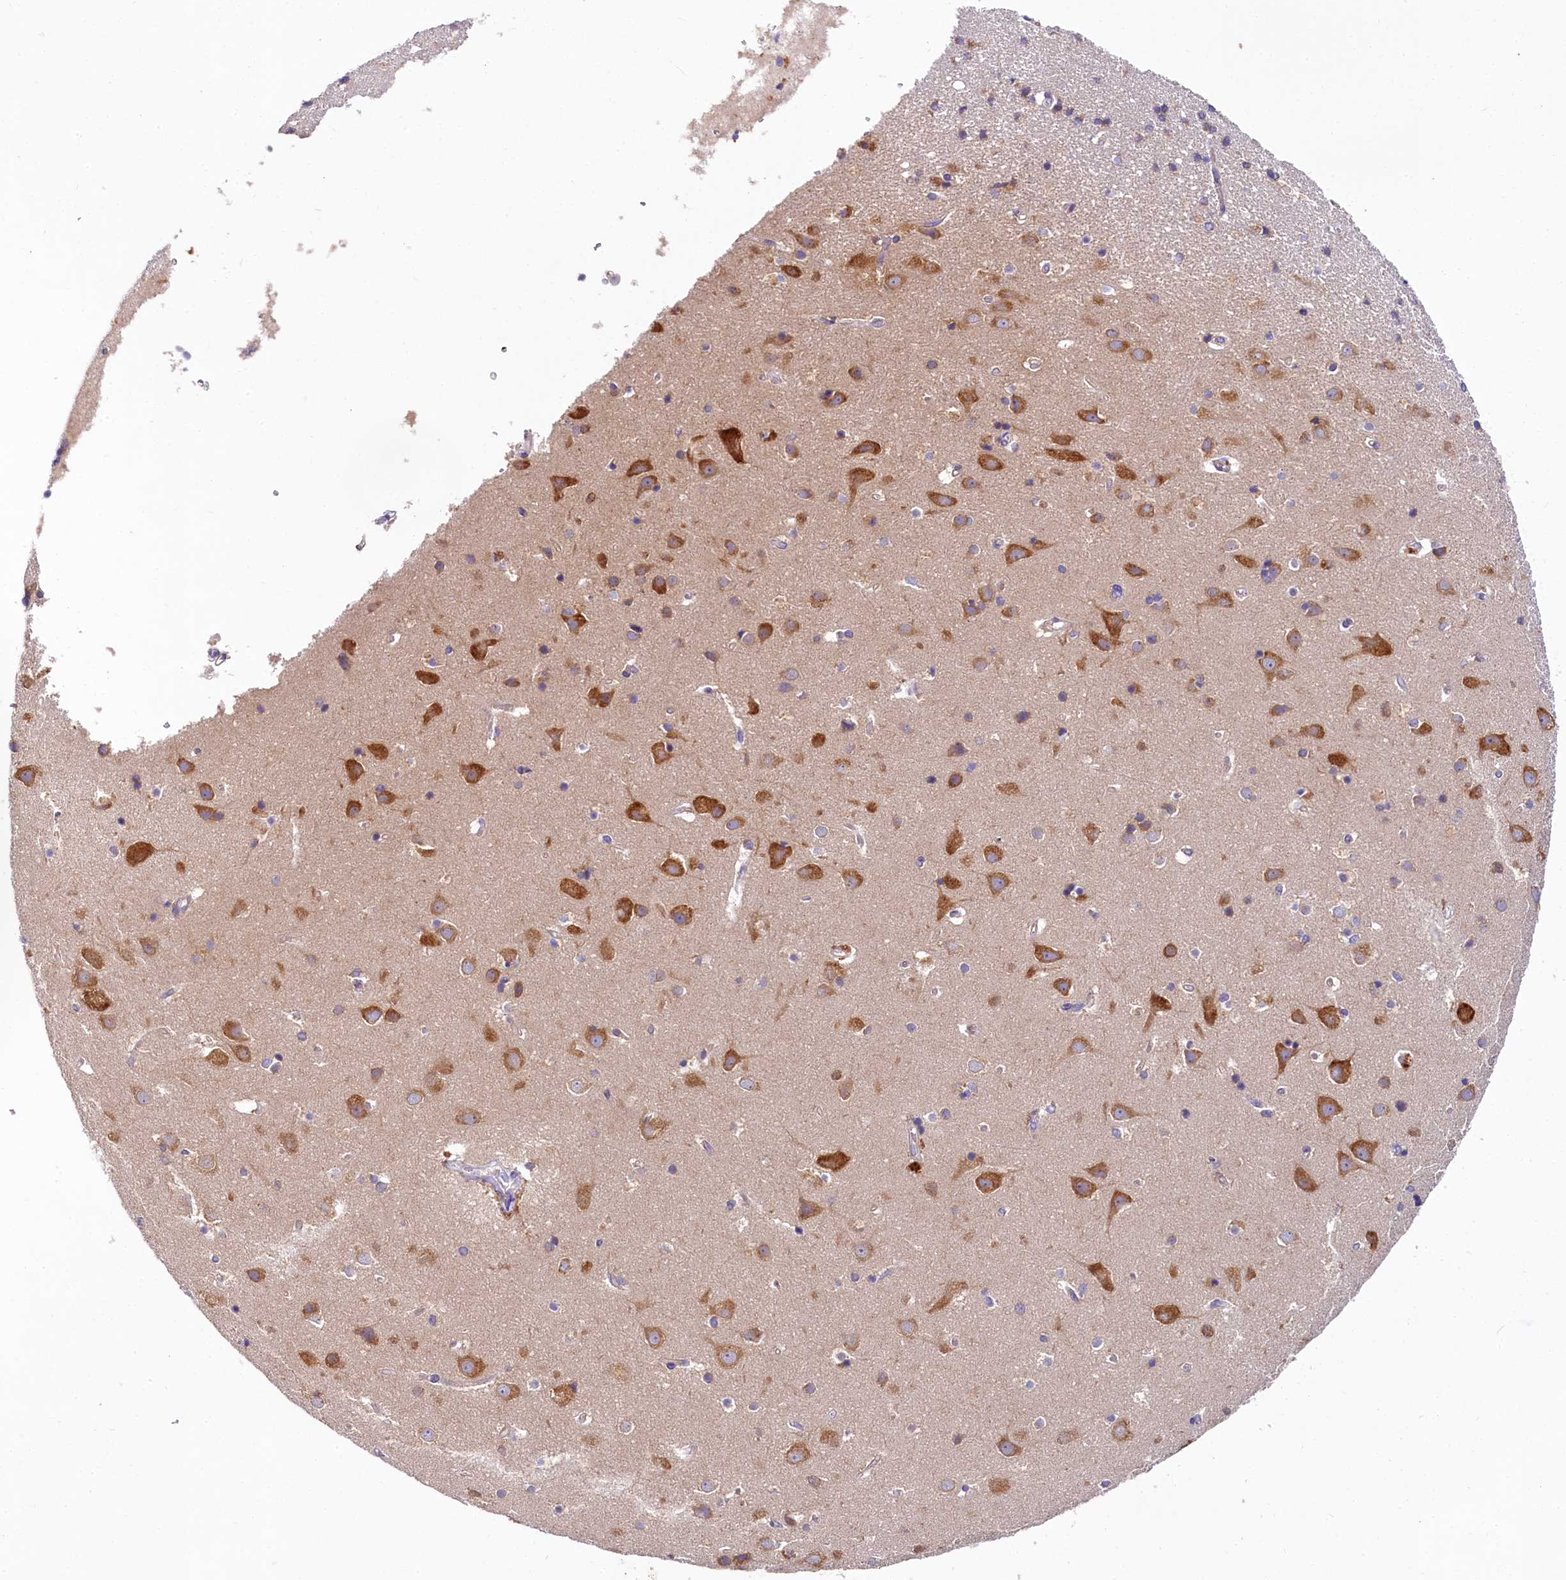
{"staining": {"intensity": "weak", "quantity": "25%-75%", "location": "cytoplasmic/membranous"}, "tissue": "cerebral cortex", "cell_type": "Endothelial cells", "image_type": "normal", "snomed": [{"axis": "morphology", "description": "Normal tissue, NOS"}, {"axis": "topography", "description": "Cerebral cortex"}], "caption": "IHC photomicrograph of unremarkable cerebral cortex stained for a protein (brown), which exhibits low levels of weak cytoplasmic/membranous expression in about 25%-75% of endothelial cells.", "gene": "QARS1", "patient": {"sex": "male", "age": 54}}